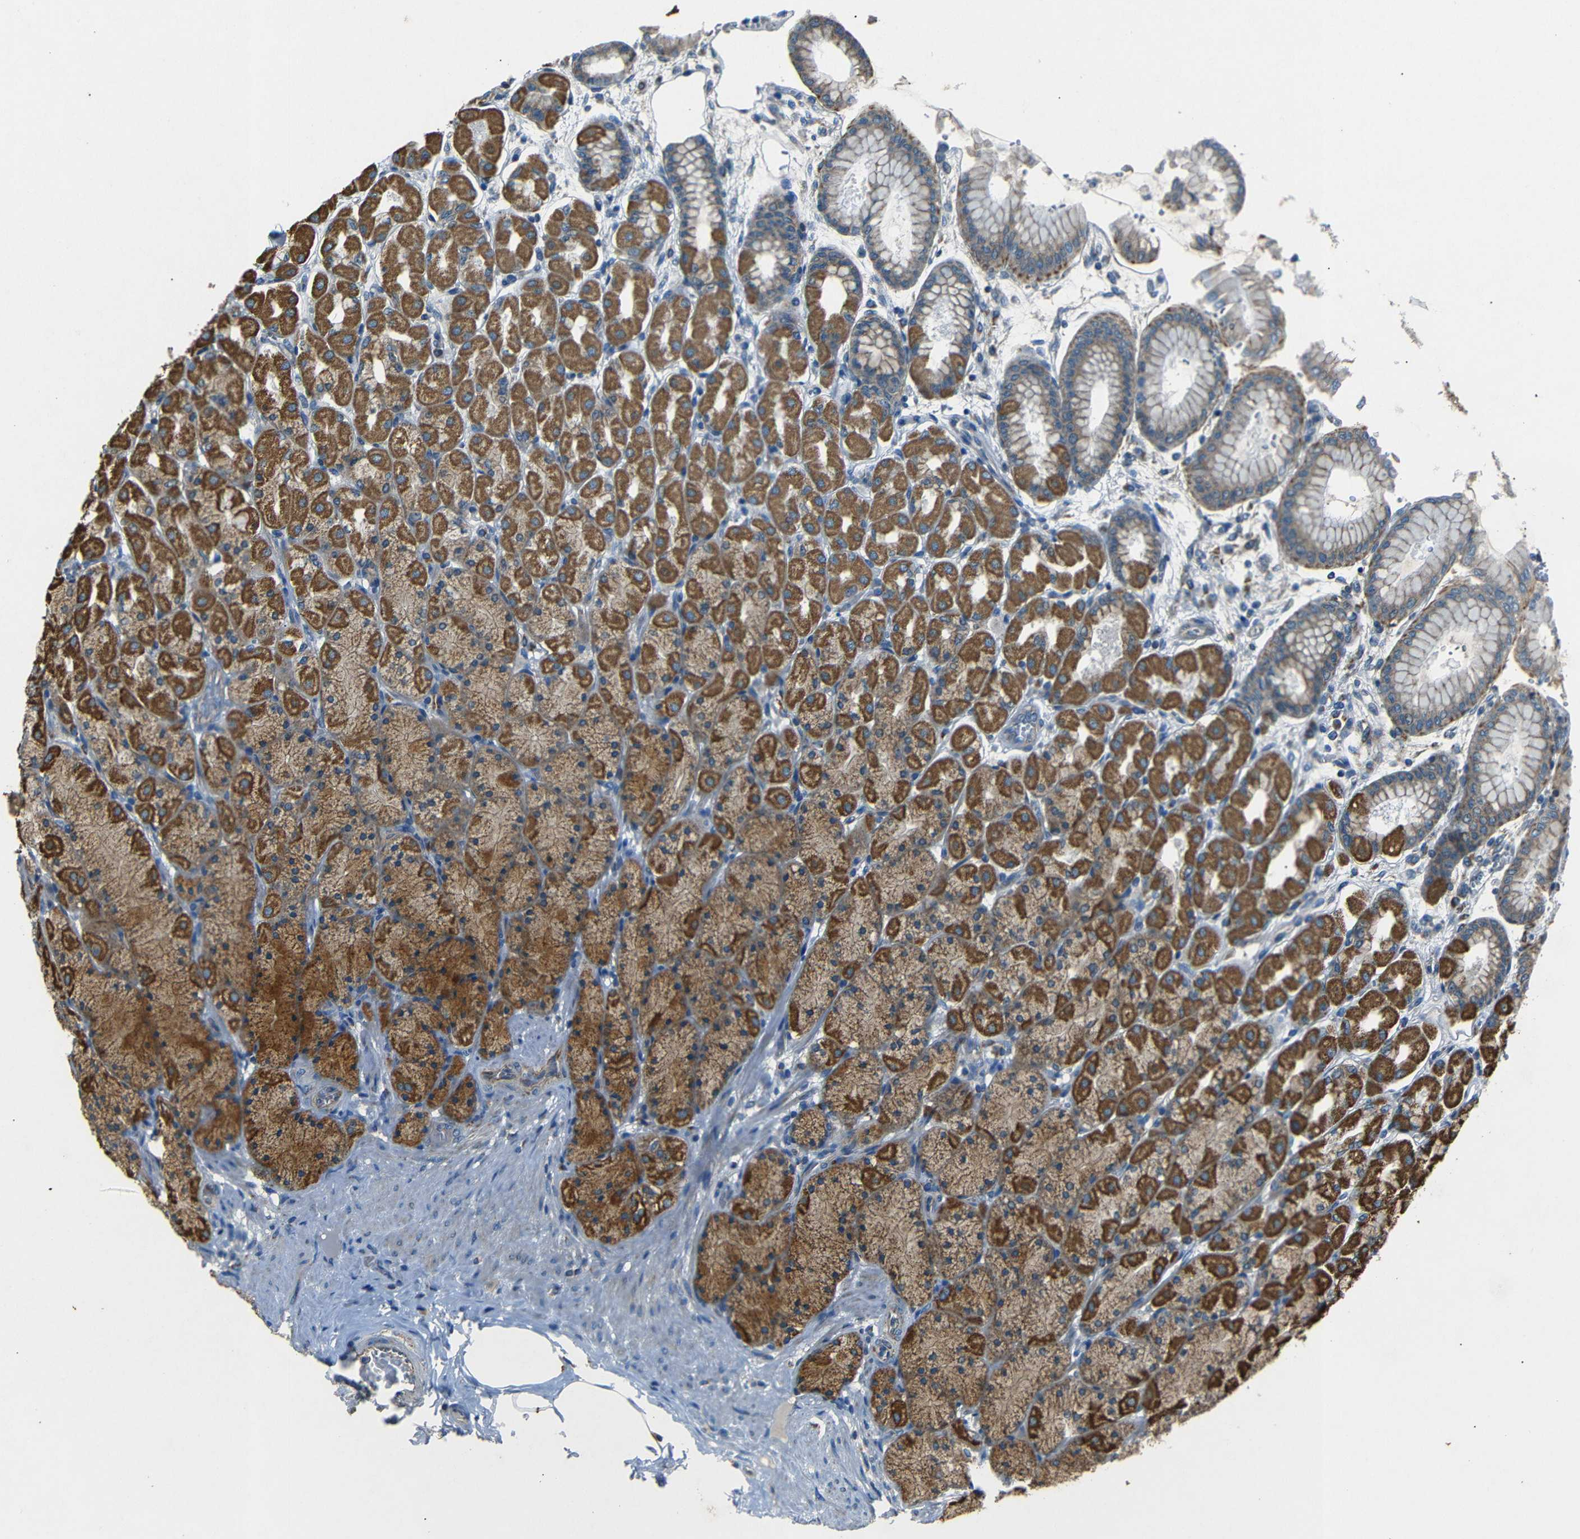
{"staining": {"intensity": "strong", "quantity": ">75%", "location": "cytoplasmic/membranous"}, "tissue": "stomach", "cell_type": "Glandular cells", "image_type": "normal", "snomed": [{"axis": "morphology", "description": "Normal tissue, NOS"}, {"axis": "topography", "description": "Stomach, upper"}], "caption": "Immunohistochemistry (IHC) image of benign stomach: stomach stained using immunohistochemistry demonstrates high levels of strong protein expression localized specifically in the cytoplasmic/membranous of glandular cells, appearing as a cytoplasmic/membranous brown color.", "gene": "NETO2", "patient": {"sex": "female", "age": 56}}